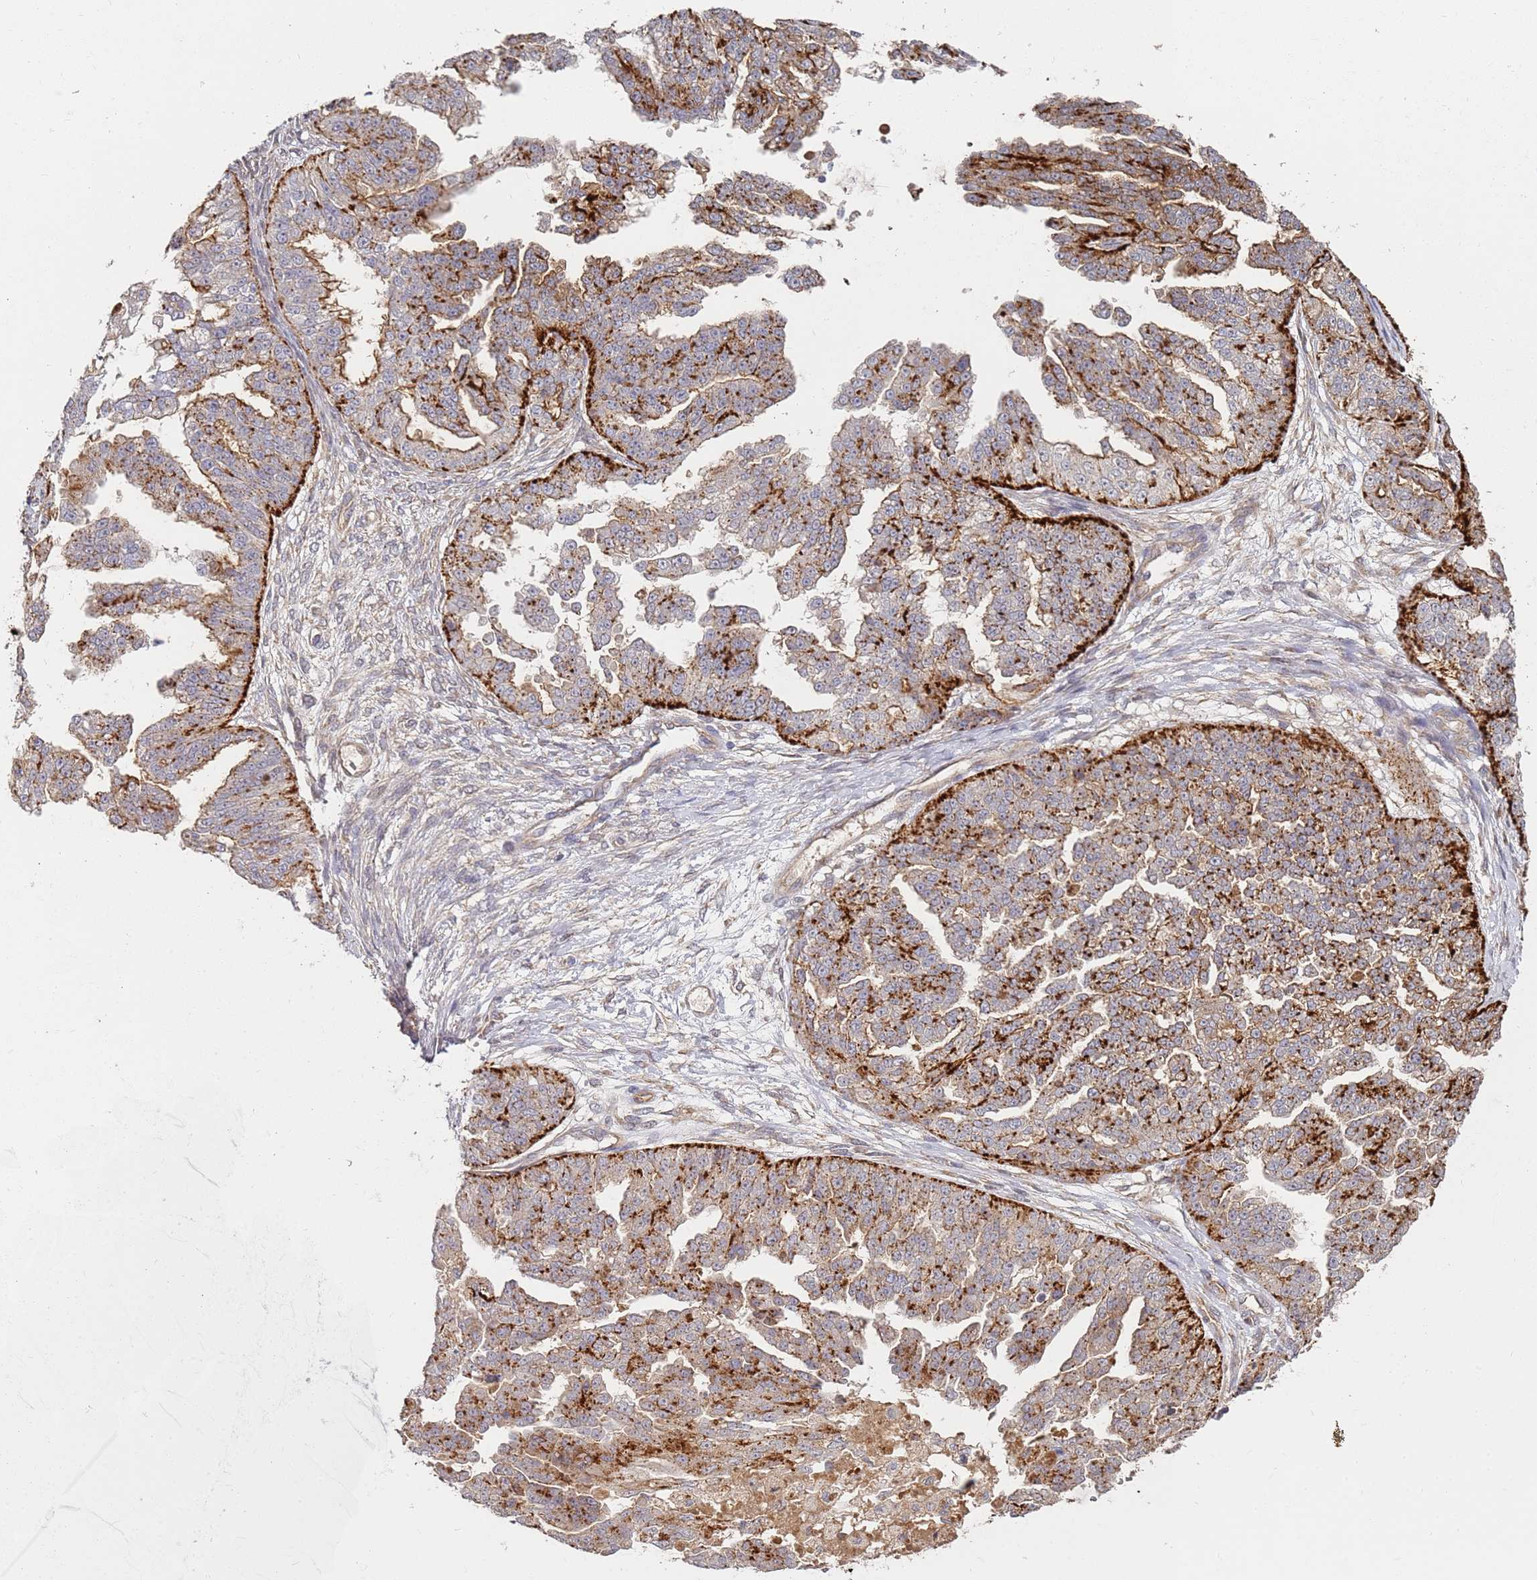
{"staining": {"intensity": "strong", "quantity": "25%-75%", "location": "cytoplasmic/membranous"}, "tissue": "ovarian cancer", "cell_type": "Tumor cells", "image_type": "cancer", "snomed": [{"axis": "morphology", "description": "Cystadenocarcinoma, serous, NOS"}, {"axis": "topography", "description": "Ovary"}], "caption": "The micrograph reveals staining of serous cystadenocarcinoma (ovarian), revealing strong cytoplasmic/membranous protein positivity (brown color) within tumor cells.", "gene": "ABCB6", "patient": {"sex": "female", "age": 58}}